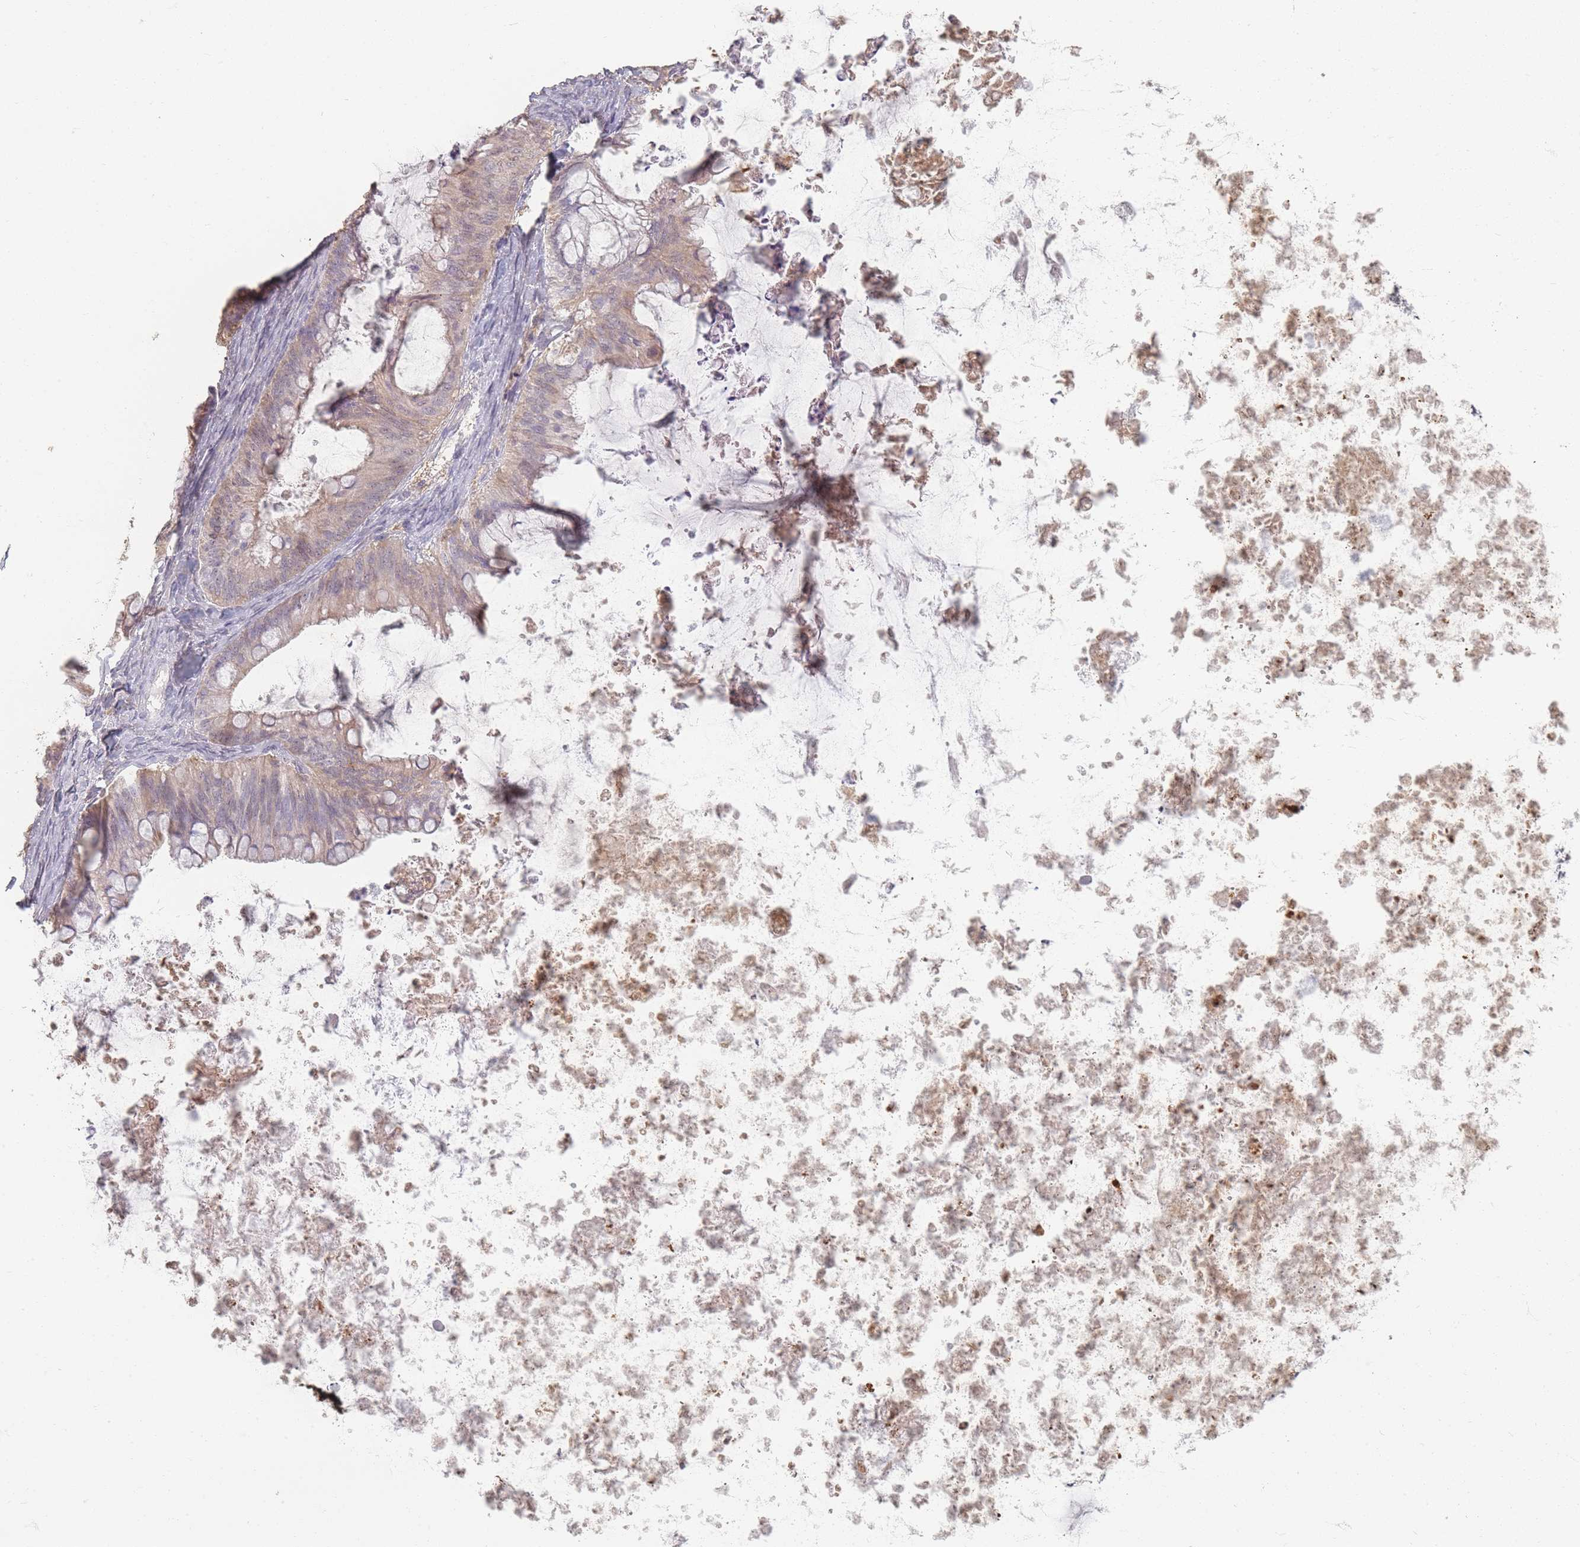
{"staining": {"intensity": "weak", "quantity": "25%-75%", "location": "cytoplasmic/membranous,nuclear"}, "tissue": "ovarian cancer", "cell_type": "Tumor cells", "image_type": "cancer", "snomed": [{"axis": "morphology", "description": "Cystadenocarcinoma, mucinous, NOS"}, {"axis": "topography", "description": "Ovary"}], "caption": "DAB immunohistochemical staining of human mucinous cystadenocarcinoma (ovarian) demonstrates weak cytoplasmic/membranous and nuclear protein positivity in approximately 25%-75% of tumor cells.", "gene": "RFTN1", "patient": {"sex": "female", "age": 35}}